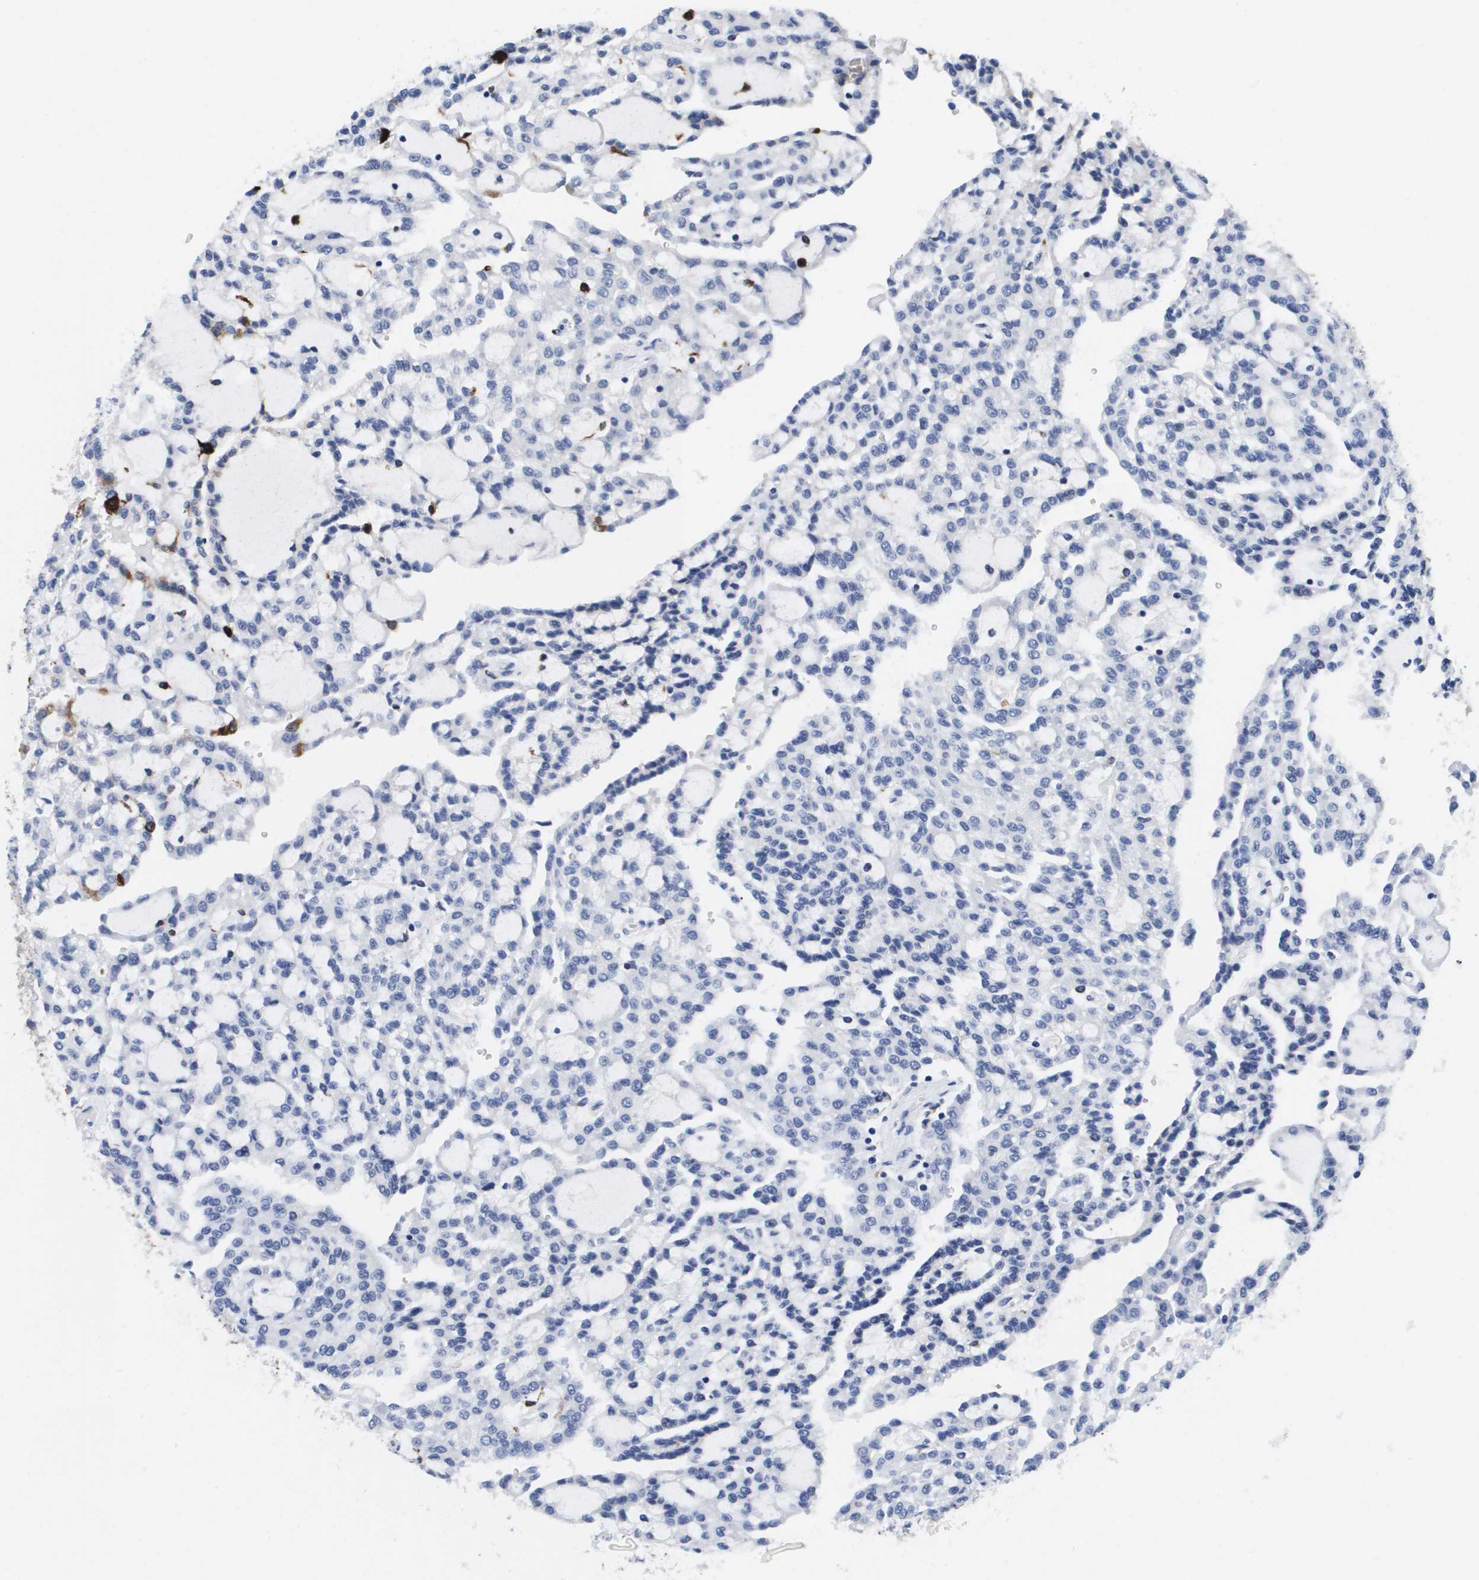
{"staining": {"intensity": "negative", "quantity": "none", "location": "none"}, "tissue": "renal cancer", "cell_type": "Tumor cells", "image_type": "cancer", "snomed": [{"axis": "morphology", "description": "Adenocarcinoma, NOS"}, {"axis": "topography", "description": "Kidney"}], "caption": "Immunohistochemical staining of renal cancer (adenocarcinoma) reveals no significant expression in tumor cells. Nuclei are stained in blue.", "gene": "HMOX1", "patient": {"sex": "male", "age": 63}}